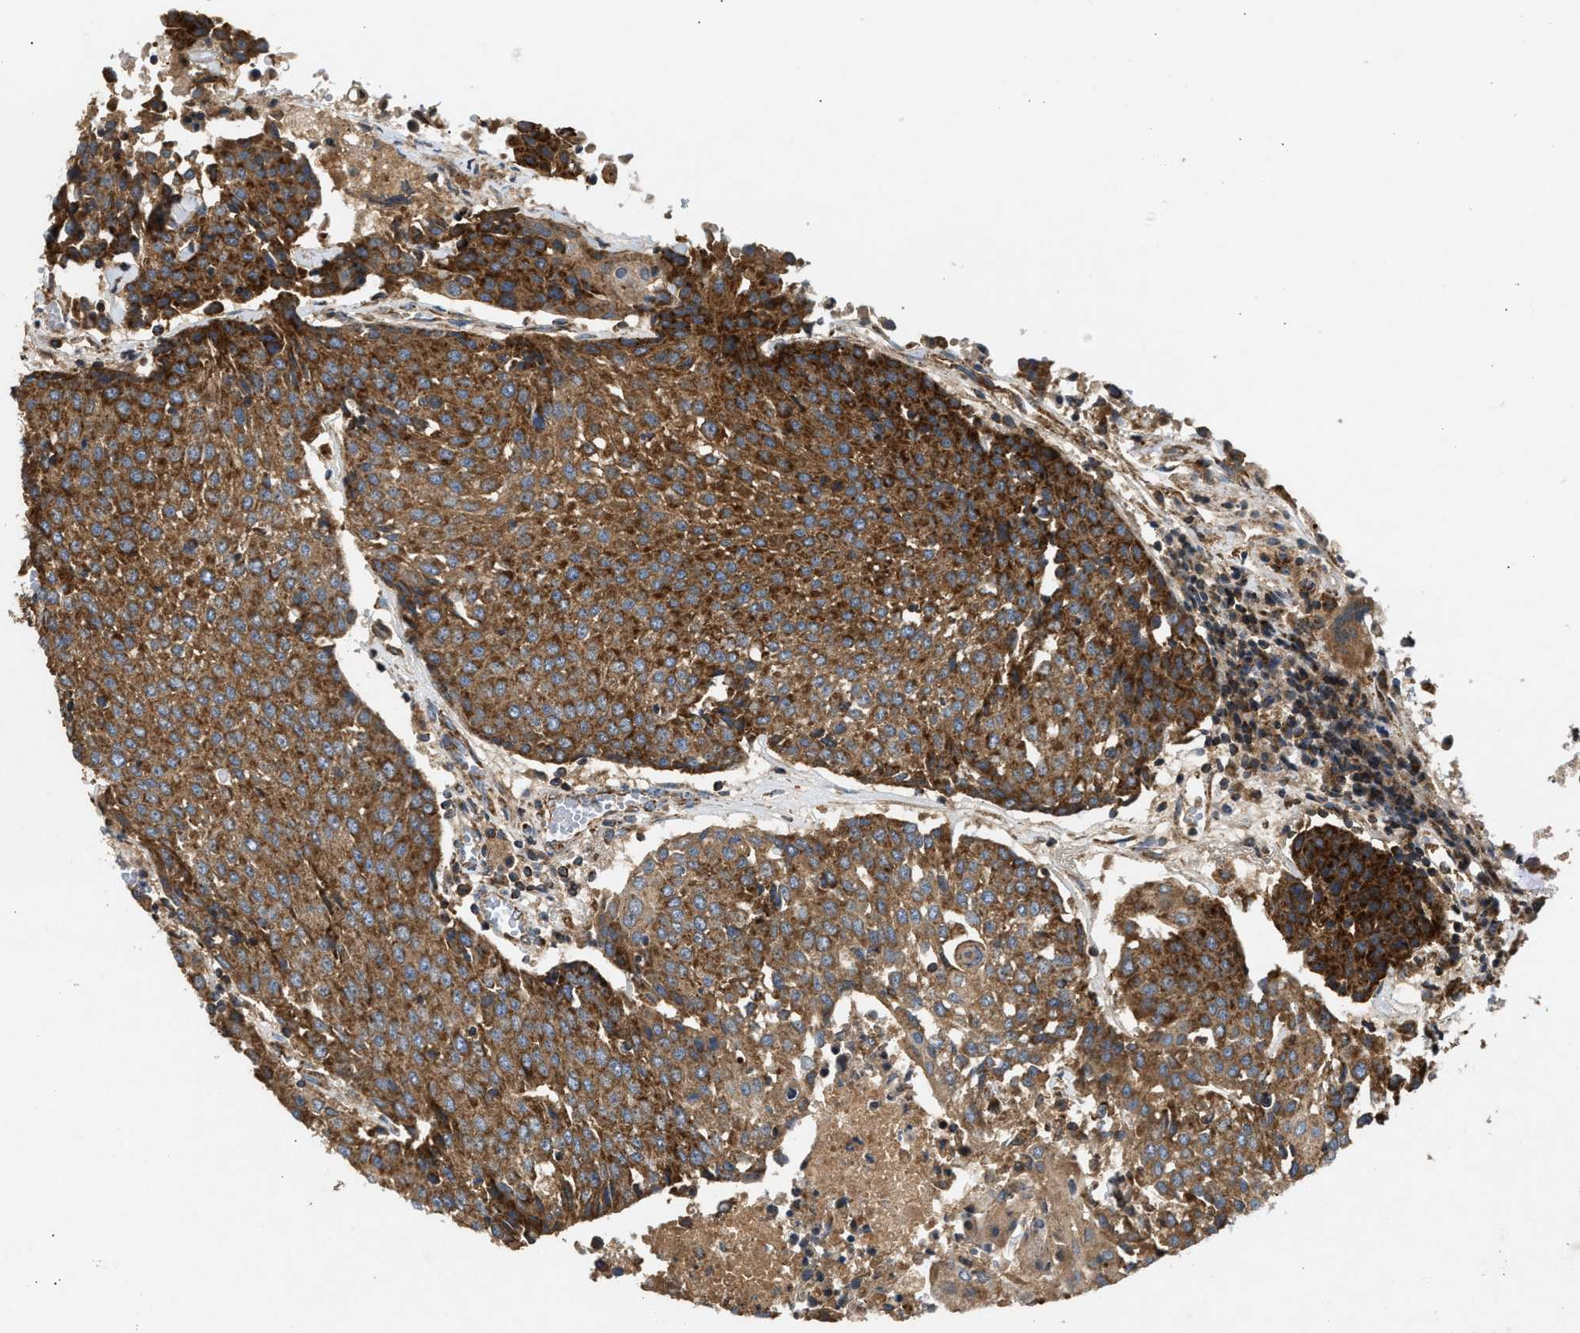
{"staining": {"intensity": "strong", "quantity": ">75%", "location": "cytoplasmic/membranous"}, "tissue": "urothelial cancer", "cell_type": "Tumor cells", "image_type": "cancer", "snomed": [{"axis": "morphology", "description": "Urothelial carcinoma, High grade"}, {"axis": "topography", "description": "Urinary bladder"}], "caption": "Urothelial cancer stained for a protein displays strong cytoplasmic/membranous positivity in tumor cells.", "gene": "TACO1", "patient": {"sex": "female", "age": 85}}